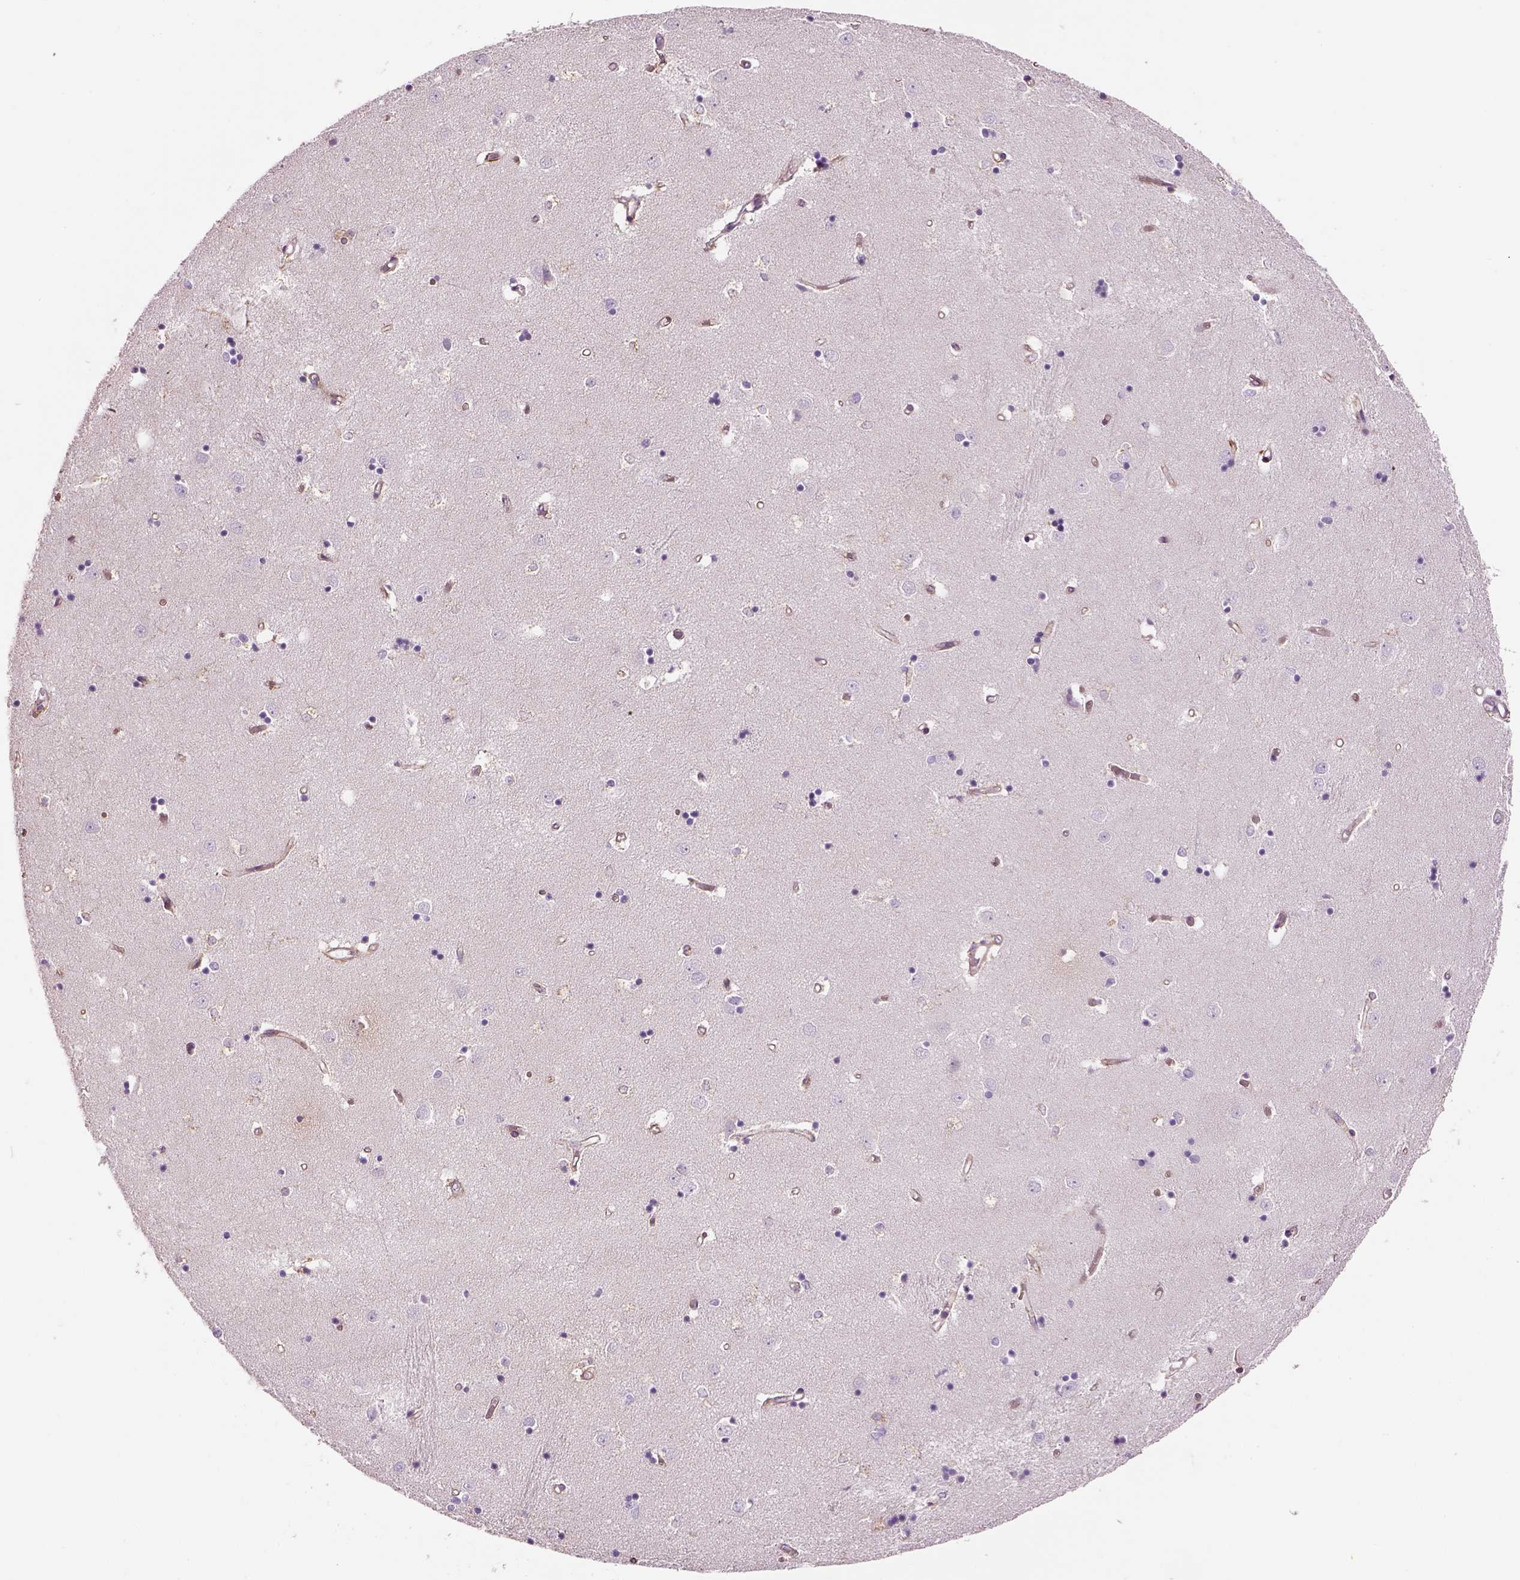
{"staining": {"intensity": "negative", "quantity": "none", "location": "none"}, "tissue": "caudate", "cell_type": "Glial cells", "image_type": "normal", "snomed": [{"axis": "morphology", "description": "Normal tissue, NOS"}, {"axis": "topography", "description": "Lateral ventricle wall"}], "caption": "Immunohistochemistry (IHC) of unremarkable caudate demonstrates no positivity in glial cells. (DAB (3,3'-diaminobenzidine) immunohistochemistry visualized using brightfield microscopy, high magnification).", "gene": "IFT52", "patient": {"sex": "male", "age": 54}}